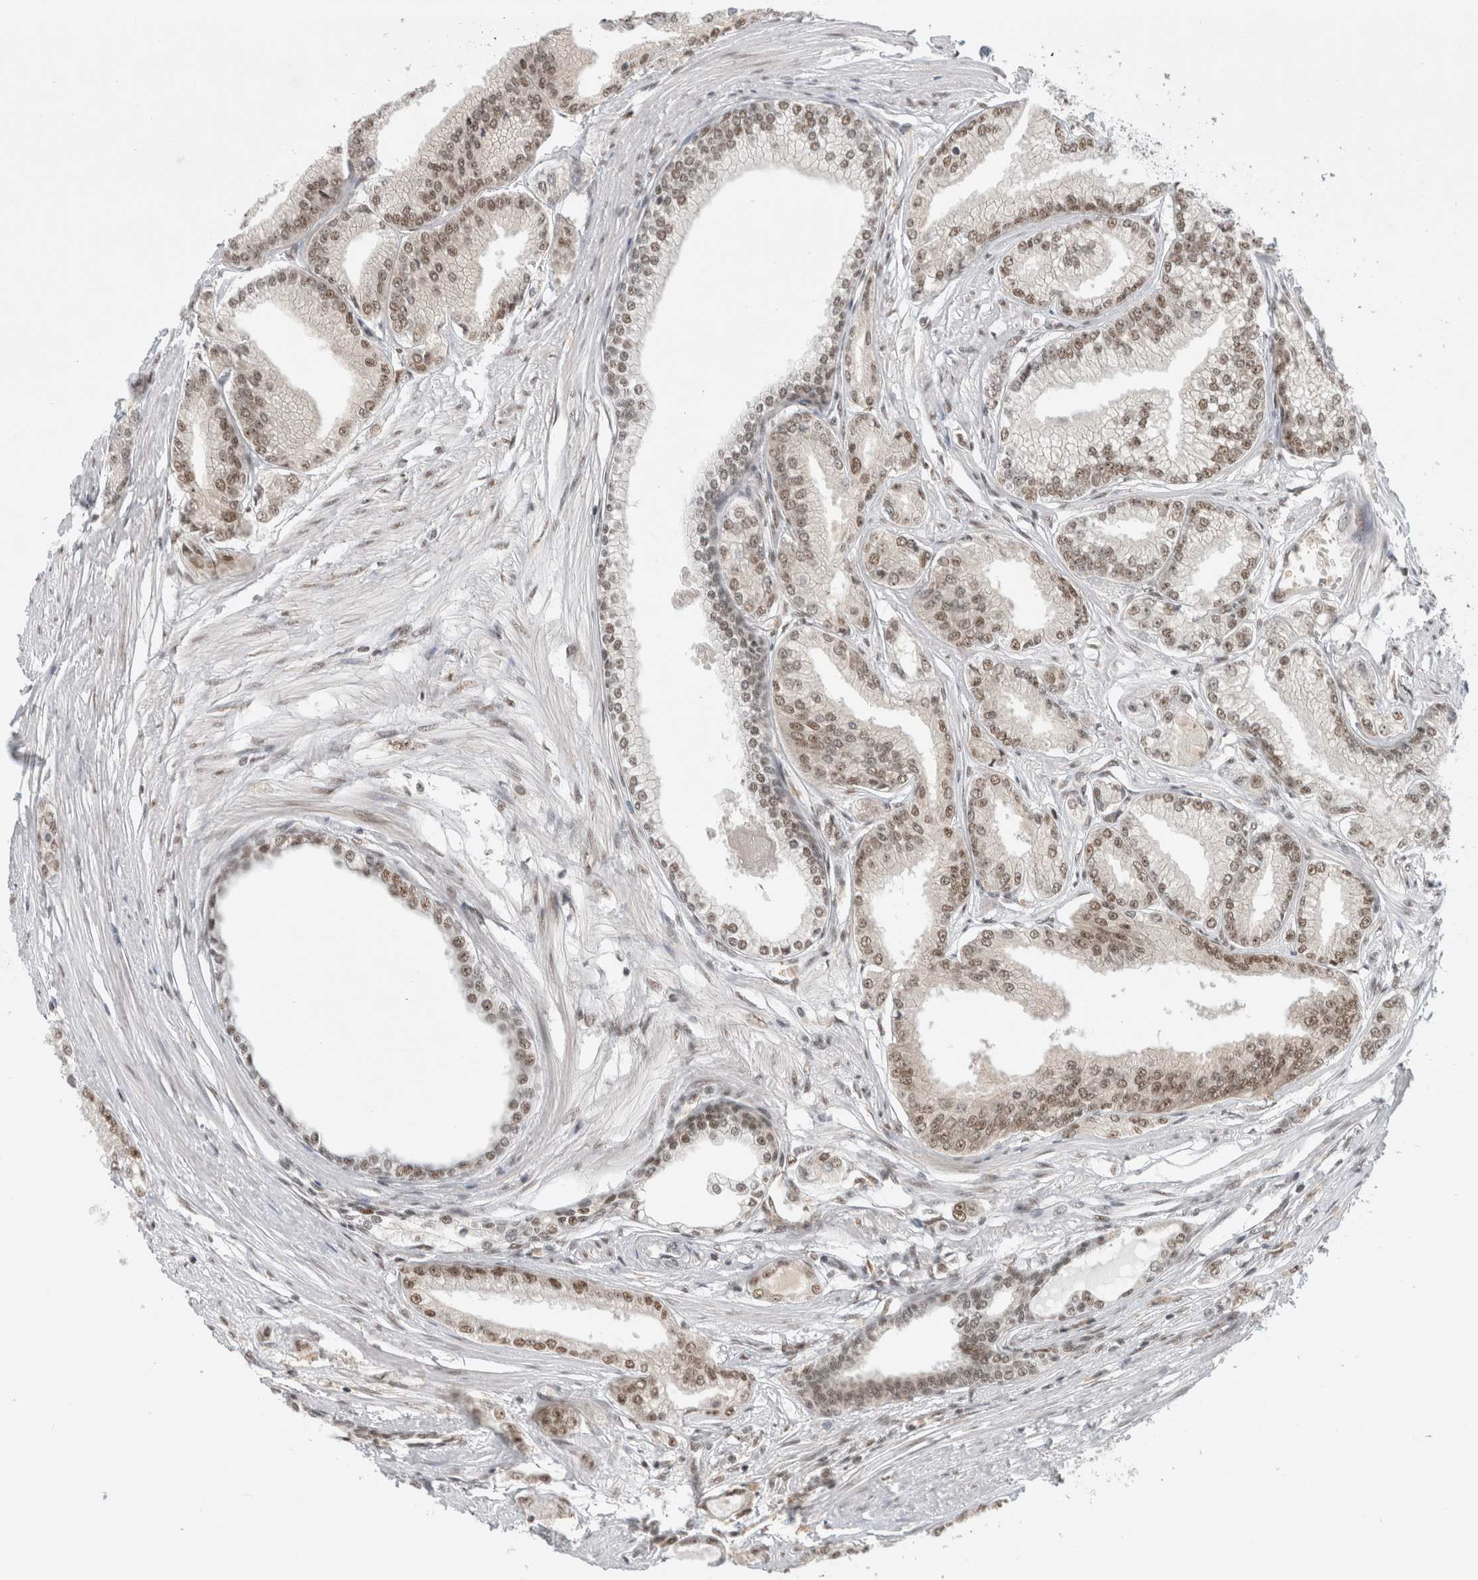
{"staining": {"intensity": "weak", "quantity": "25%-75%", "location": "nuclear"}, "tissue": "prostate cancer", "cell_type": "Tumor cells", "image_type": "cancer", "snomed": [{"axis": "morphology", "description": "Adenocarcinoma, Low grade"}, {"axis": "topography", "description": "Prostate"}], "caption": "Immunohistochemistry (IHC) of human prostate cancer shows low levels of weak nuclear staining in about 25%-75% of tumor cells.", "gene": "NCAPG2", "patient": {"sex": "male", "age": 52}}